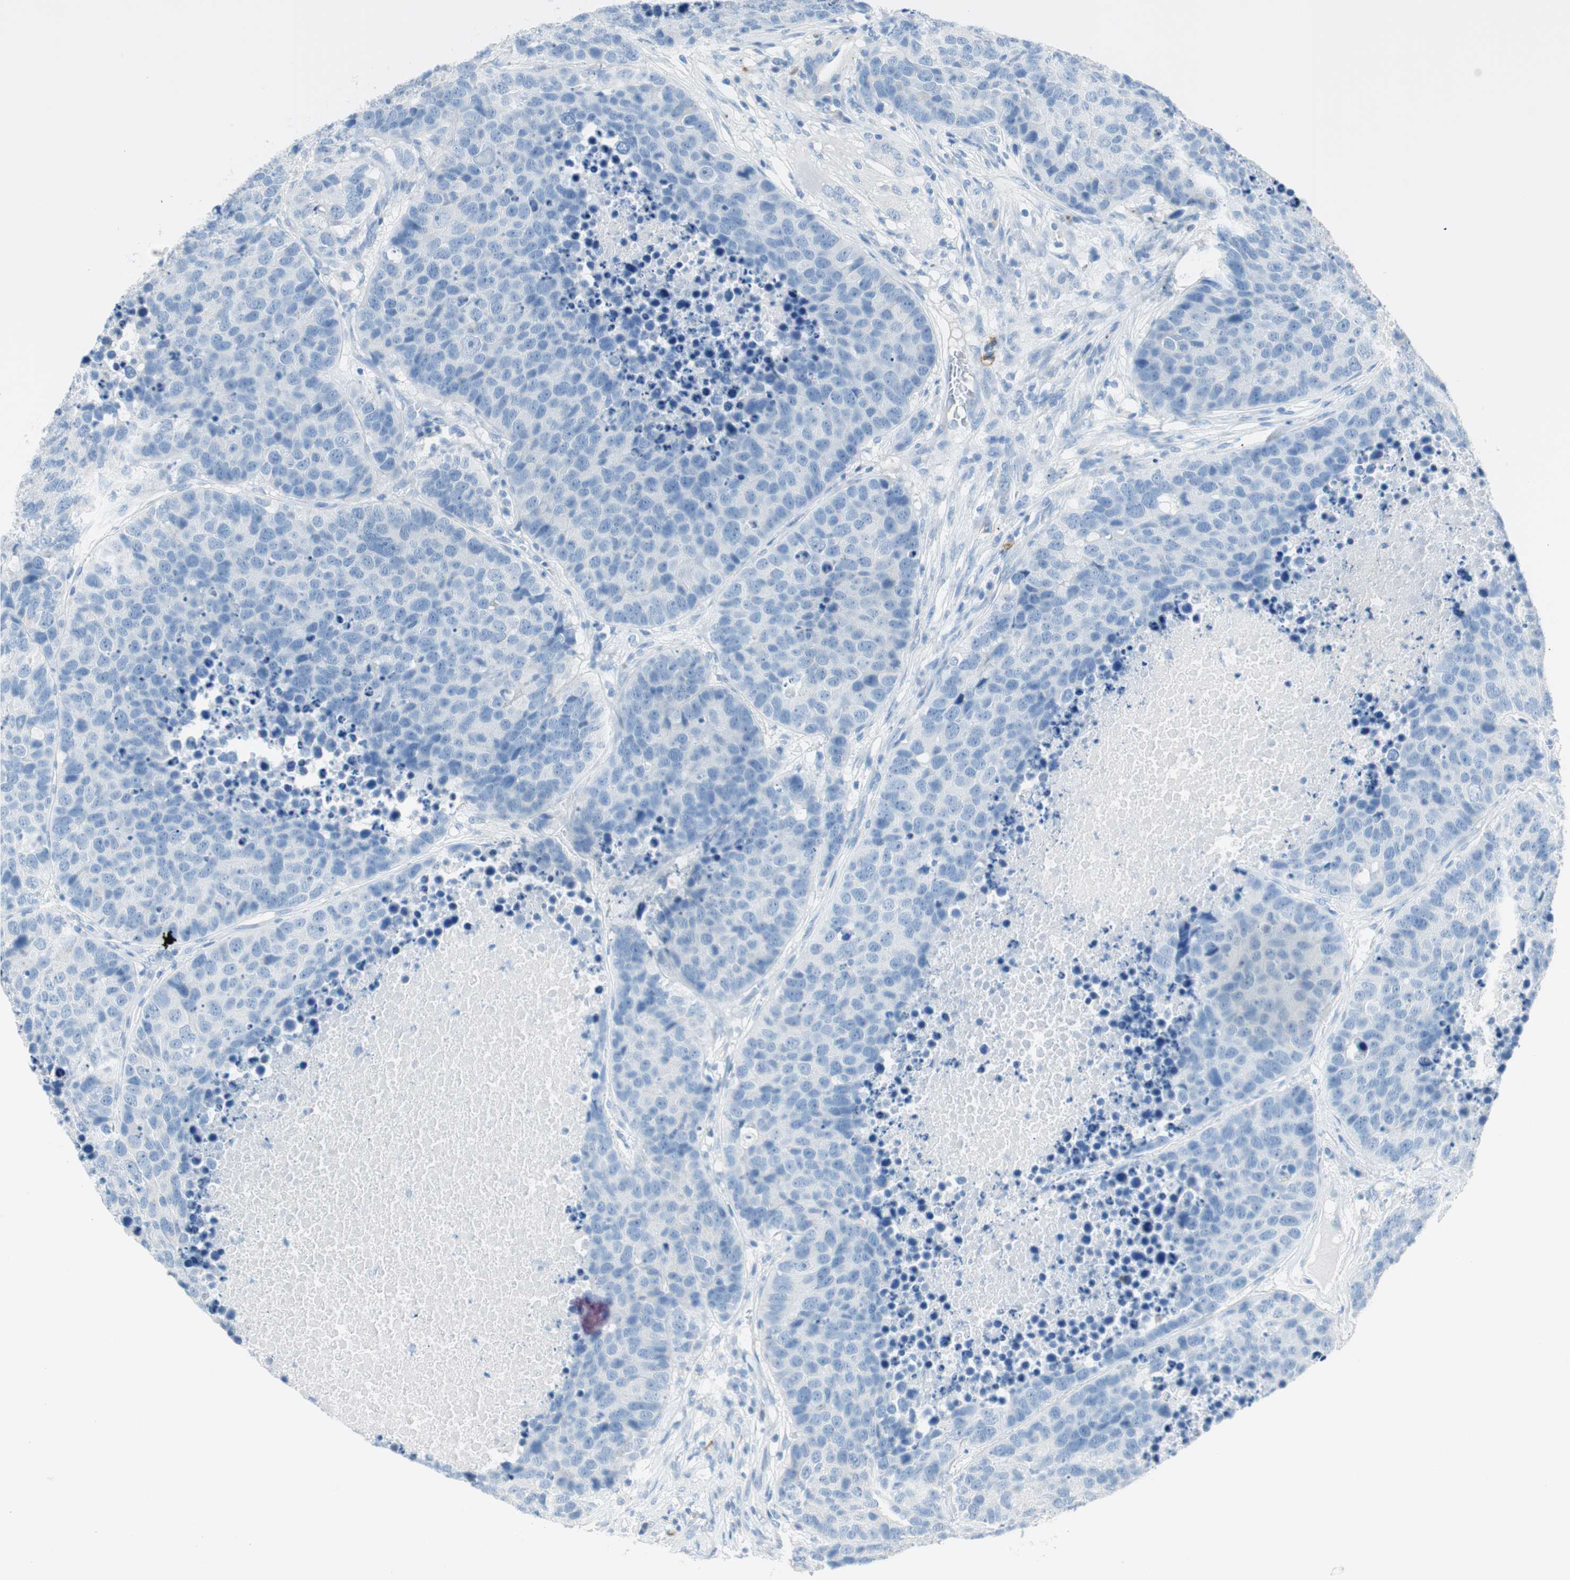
{"staining": {"intensity": "negative", "quantity": "none", "location": "none"}, "tissue": "carcinoid", "cell_type": "Tumor cells", "image_type": "cancer", "snomed": [{"axis": "morphology", "description": "Carcinoid, malignant, NOS"}, {"axis": "topography", "description": "Lung"}], "caption": "High magnification brightfield microscopy of carcinoid (malignant) stained with DAB (3,3'-diaminobenzidine) (brown) and counterstained with hematoxylin (blue): tumor cells show no significant staining.", "gene": "TNFRSF13C", "patient": {"sex": "male", "age": 60}}